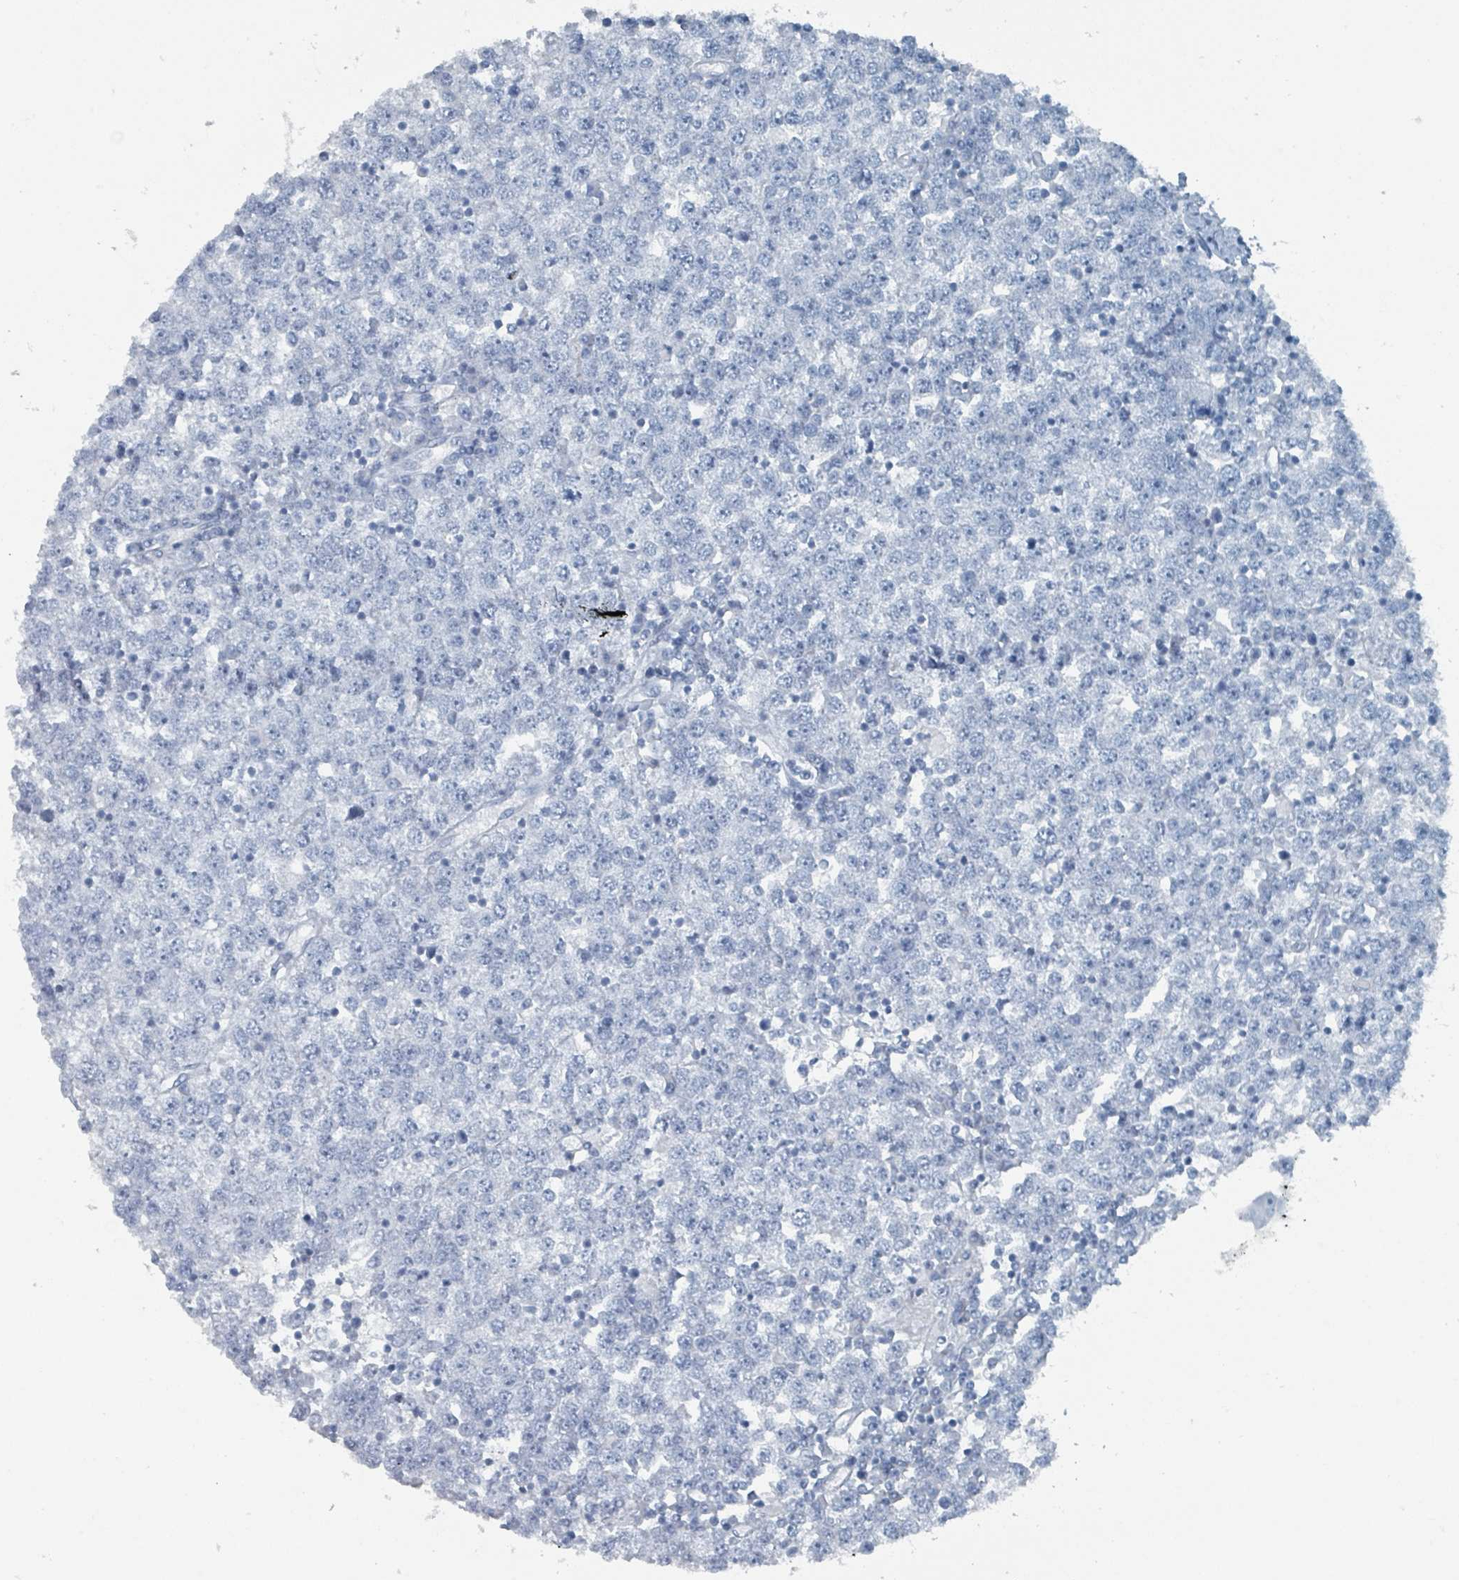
{"staining": {"intensity": "negative", "quantity": "none", "location": "none"}, "tissue": "testis cancer", "cell_type": "Tumor cells", "image_type": "cancer", "snomed": [{"axis": "morphology", "description": "Seminoma, NOS"}, {"axis": "topography", "description": "Testis"}], "caption": "Tumor cells are negative for brown protein staining in testis seminoma. (DAB immunohistochemistry (IHC), high magnification).", "gene": "GAMT", "patient": {"sex": "male", "age": 65}}